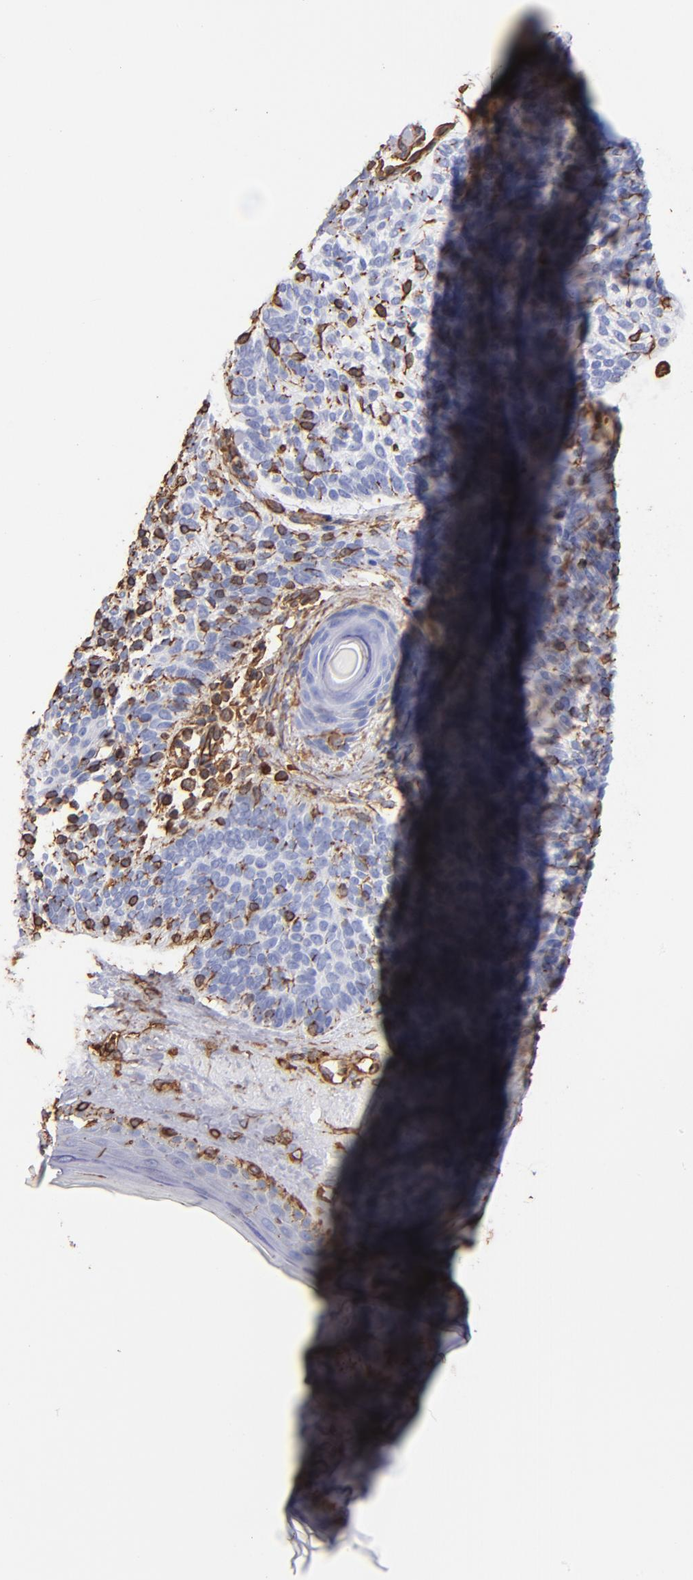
{"staining": {"intensity": "strong", "quantity": "25%-75%", "location": "cytoplasmic/membranous,nuclear"}, "tissue": "skin cancer", "cell_type": "Tumor cells", "image_type": "cancer", "snomed": [{"axis": "morphology", "description": "Normal tissue, NOS"}, {"axis": "morphology", "description": "Basal cell carcinoma"}, {"axis": "topography", "description": "Skin"}], "caption": "The image demonstrates a brown stain indicating the presence of a protein in the cytoplasmic/membranous and nuclear of tumor cells in skin basal cell carcinoma. (Stains: DAB in brown, nuclei in blue, Microscopy: brightfield microscopy at high magnification).", "gene": "VIM", "patient": {"sex": "female", "age": 70}}